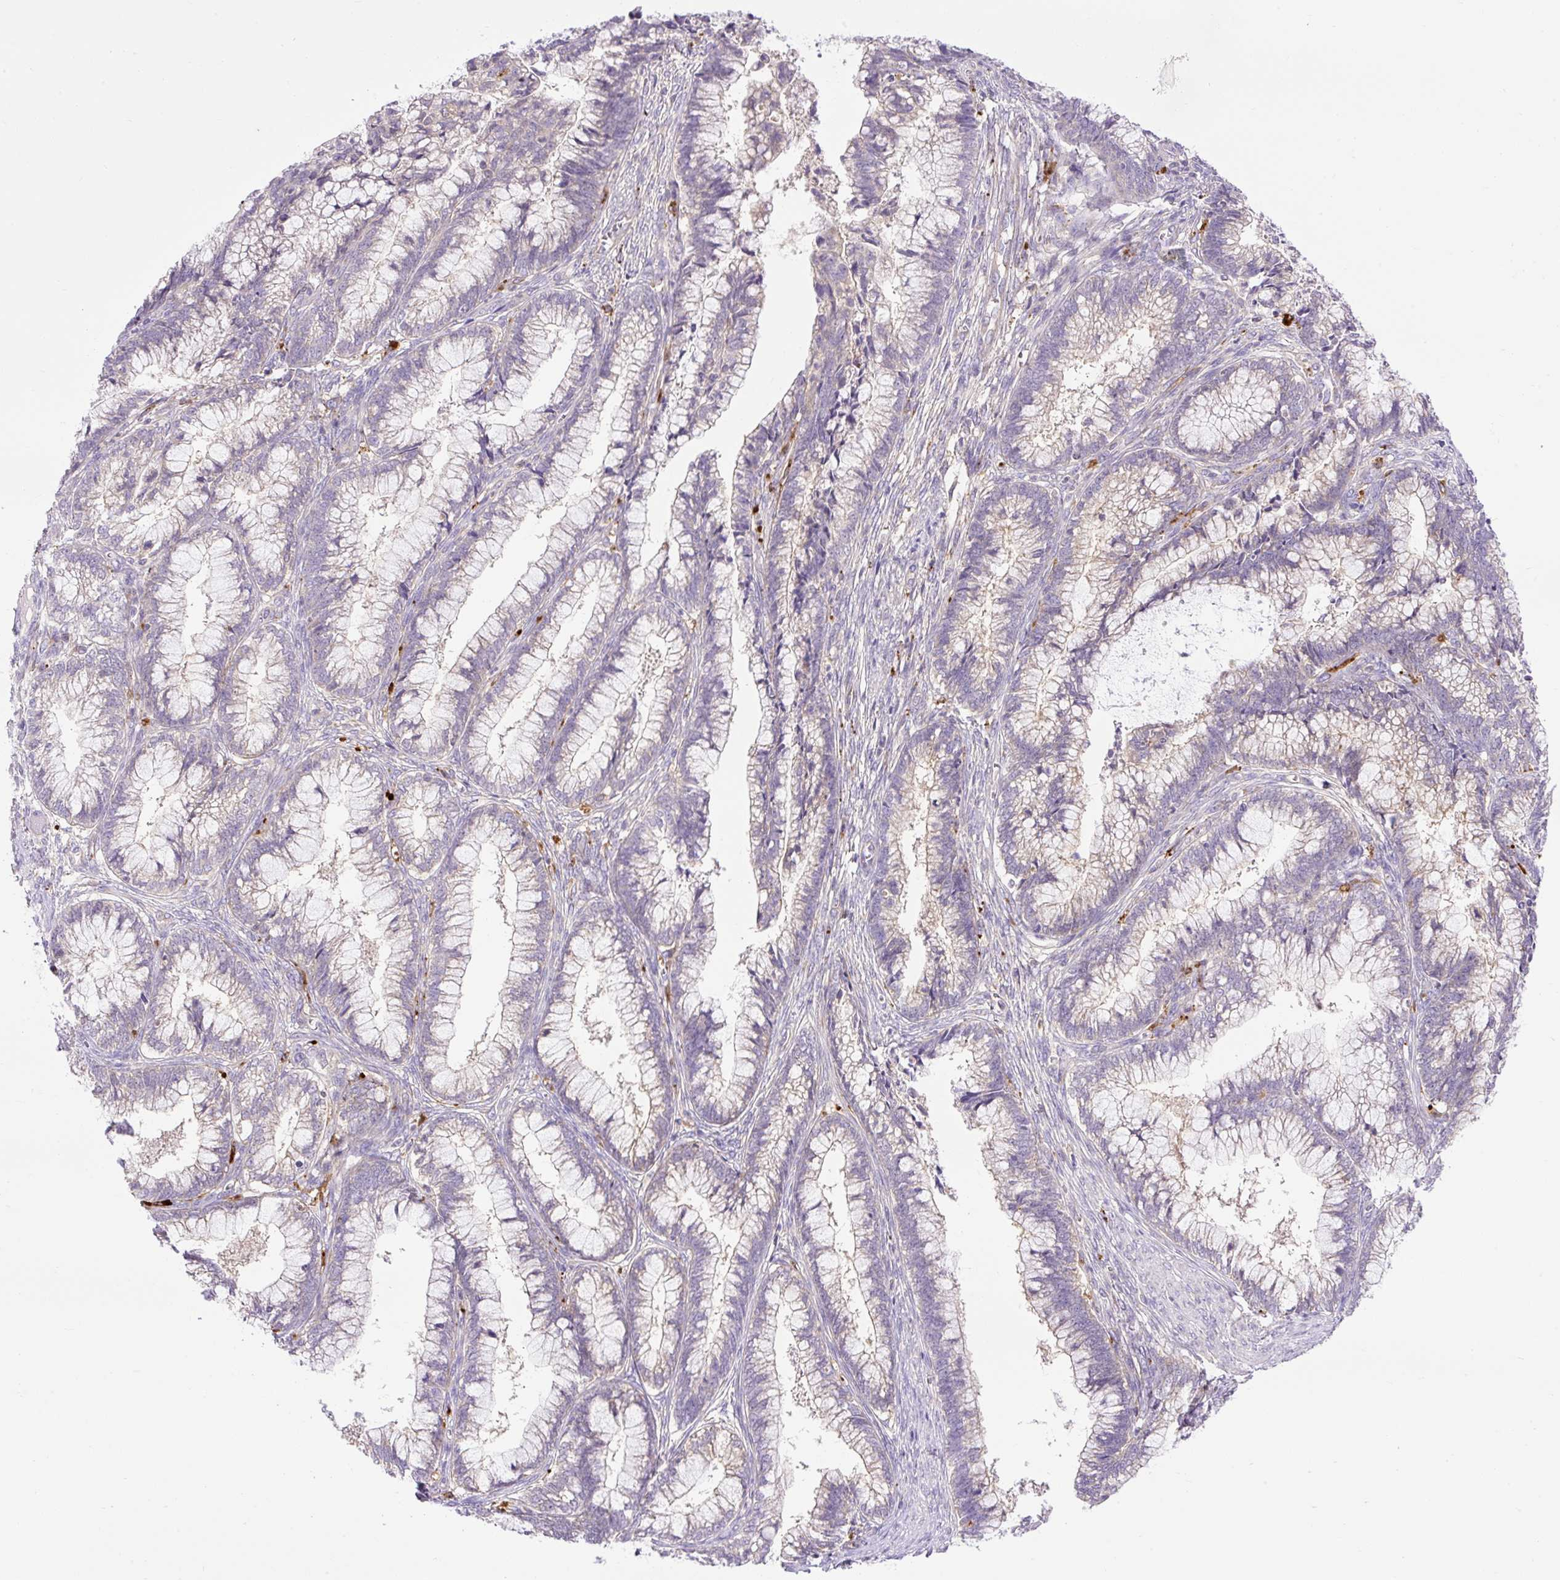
{"staining": {"intensity": "negative", "quantity": "none", "location": "none"}, "tissue": "cervical cancer", "cell_type": "Tumor cells", "image_type": "cancer", "snomed": [{"axis": "morphology", "description": "Adenocarcinoma, NOS"}, {"axis": "topography", "description": "Cervix"}], "caption": "This is an IHC micrograph of adenocarcinoma (cervical). There is no expression in tumor cells.", "gene": "HEXB", "patient": {"sex": "female", "age": 44}}